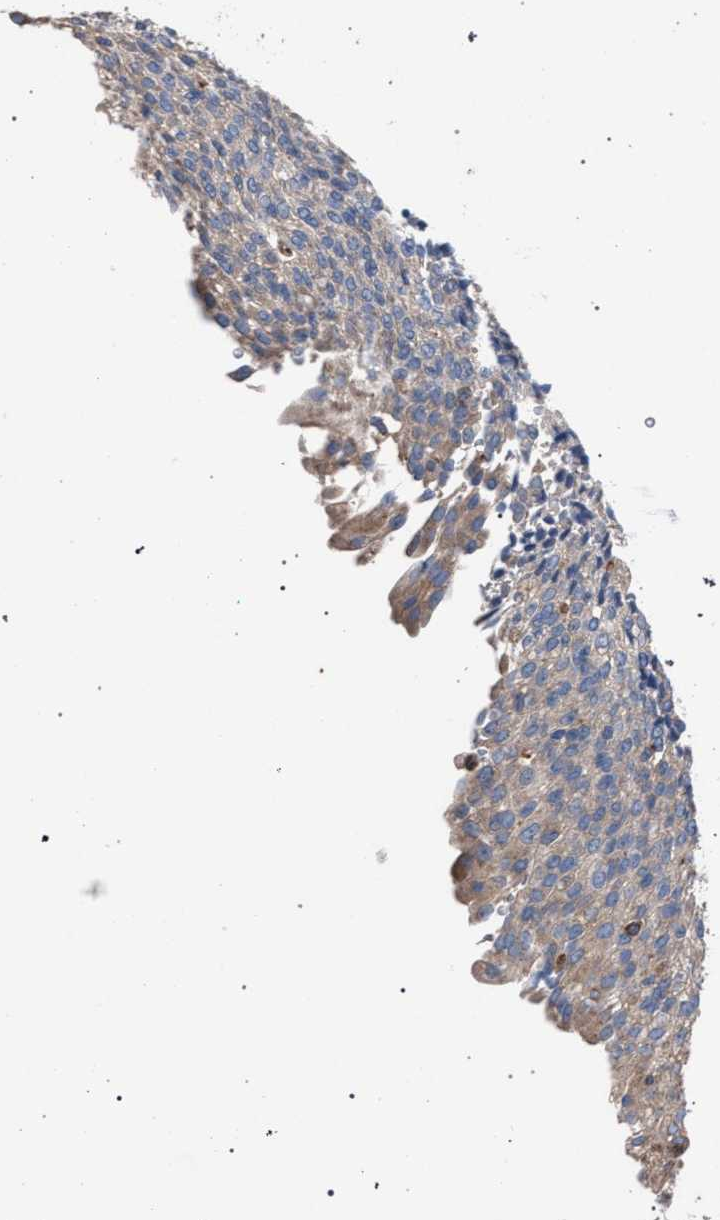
{"staining": {"intensity": "weak", "quantity": ">75%", "location": "cytoplasmic/membranous"}, "tissue": "urinary bladder", "cell_type": "Urothelial cells", "image_type": "normal", "snomed": [{"axis": "morphology", "description": "Urothelial carcinoma, High grade"}, {"axis": "topography", "description": "Urinary bladder"}], "caption": "About >75% of urothelial cells in benign urinary bladder reveal weak cytoplasmic/membranous protein expression as visualized by brown immunohistochemical staining.", "gene": "ATP6V0A1", "patient": {"sex": "male", "age": 46}}